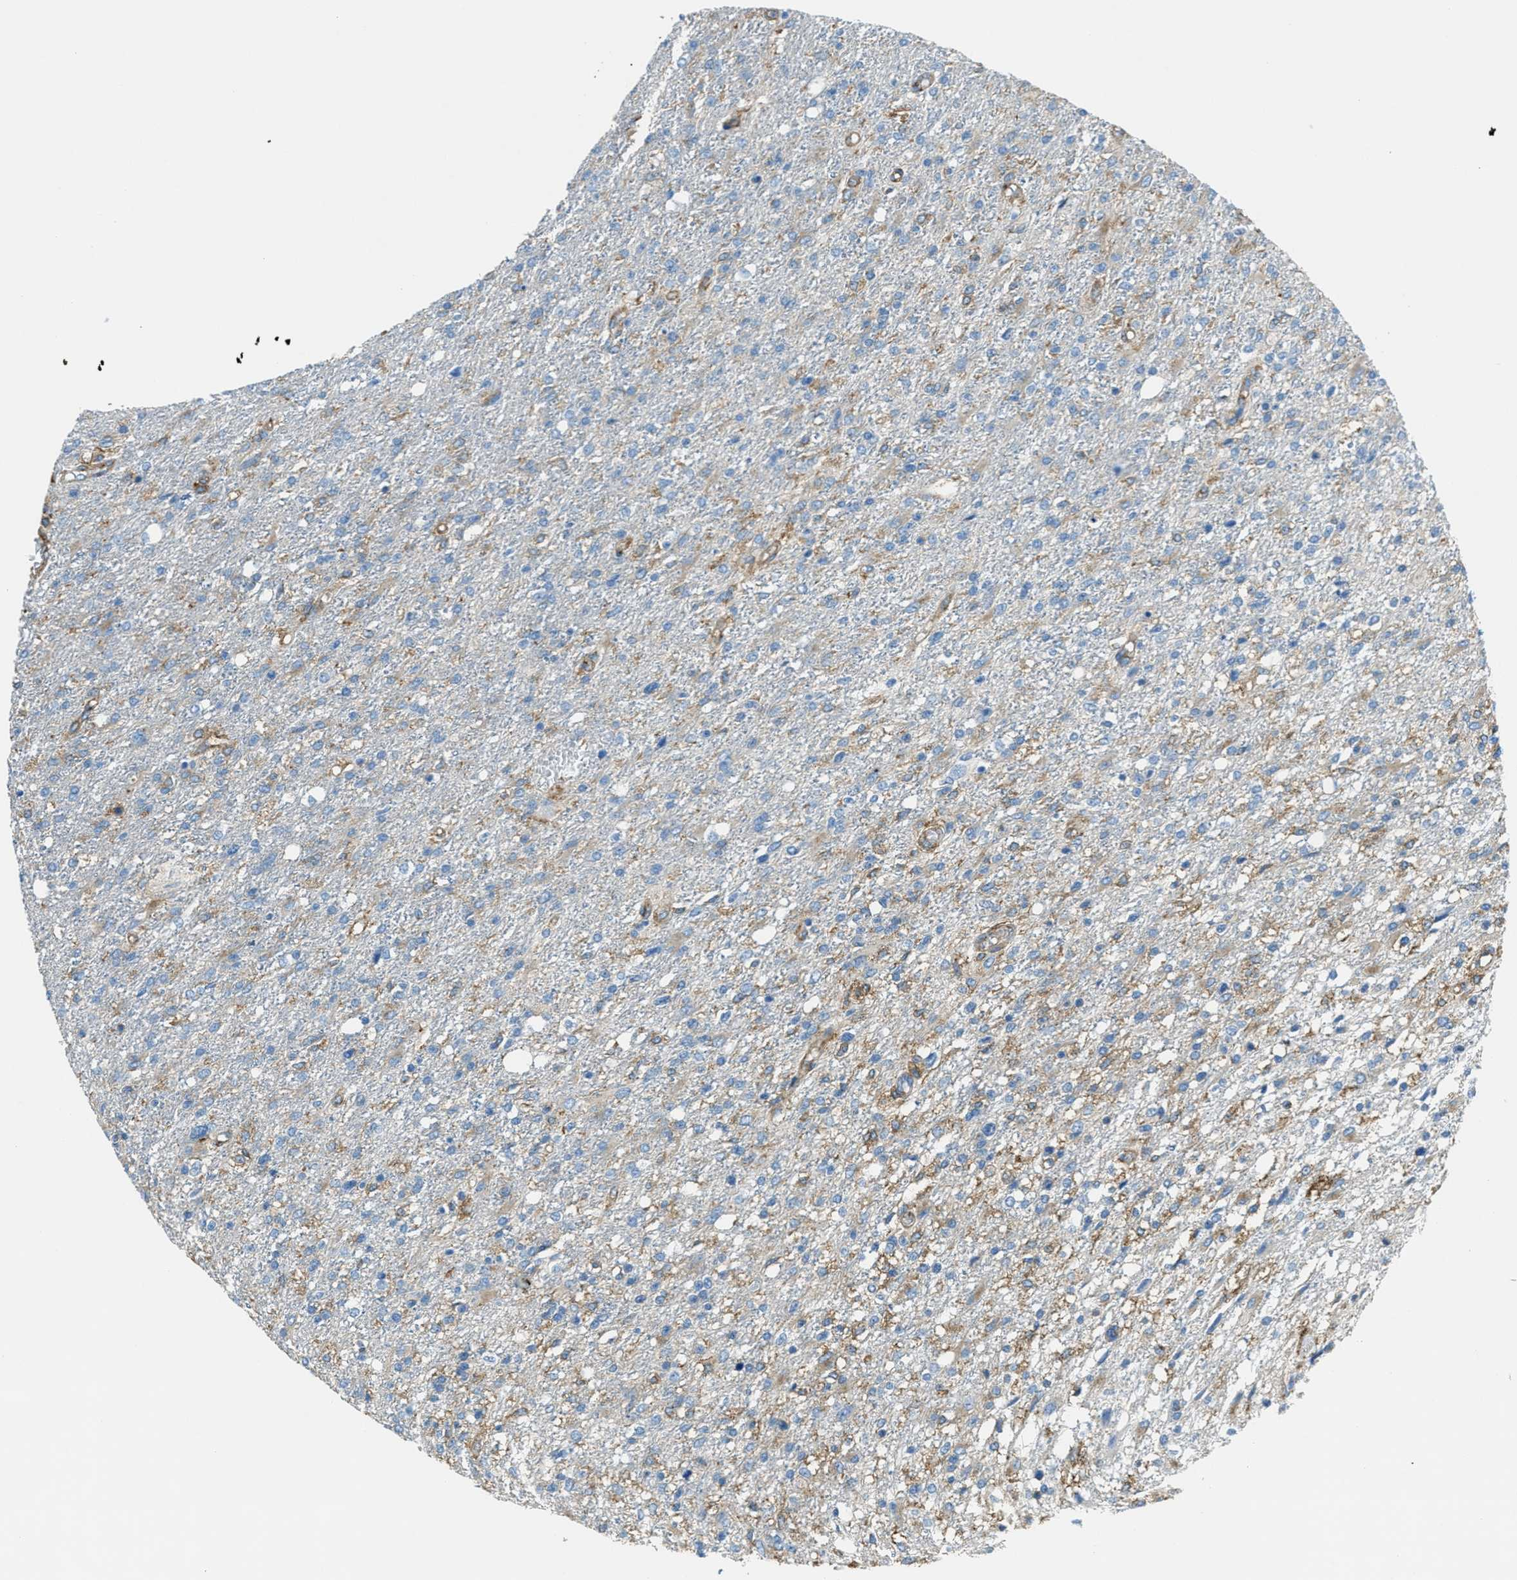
{"staining": {"intensity": "moderate", "quantity": "<25%", "location": "cytoplasmic/membranous"}, "tissue": "glioma", "cell_type": "Tumor cells", "image_type": "cancer", "snomed": [{"axis": "morphology", "description": "Glioma, malignant, High grade"}, {"axis": "topography", "description": "Cerebral cortex"}], "caption": "High-grade glioma (malignant) tissue exhibits moderate cytoplasmic/membranous positivity in about <25% of tumor cells, visualized by immunohistochemistry. (brown staining indicates protein expression, while blue staining denotes nuclei).", "gene": "AP2B1", "patient": {"sex": "male", "age": 76}}